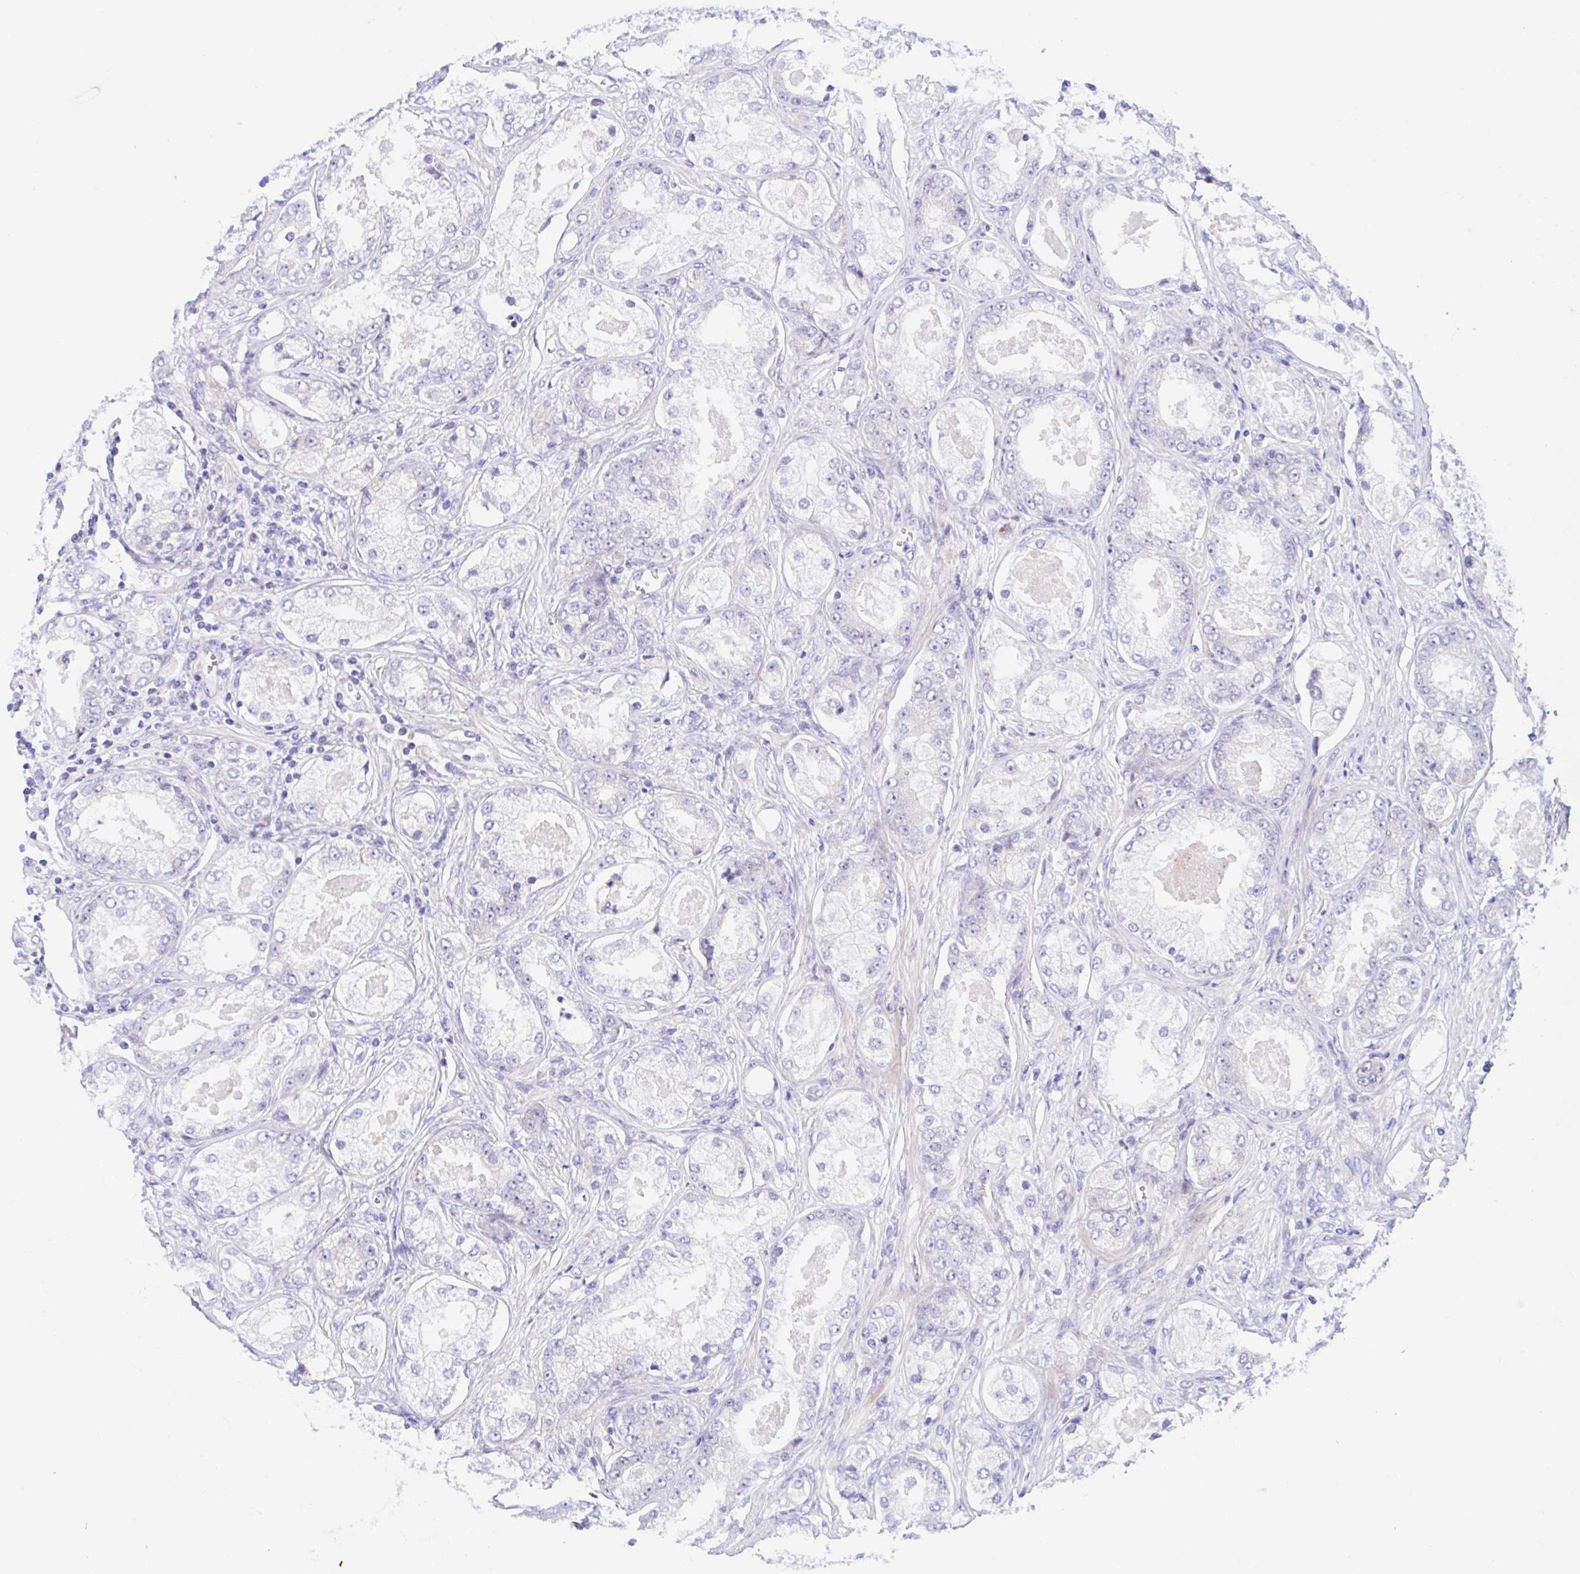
{"staining": {"intensity": "negative", "quantity": "none", "location": "none"}, "tissue": "prostate cancer", "cell_type": "Tumor cells", "image_type": "cancer", "snomed": [{"axis": "morphology", "description": "Adenocarcinoma, Low grade"}, {"axis": "topography", "description": "Prostate"}], "caption": "There is no significant staining in tumor cells of prostate cancer.", "gene": "TMEM86A", "patient": {"sex": "male", "age": 68}}